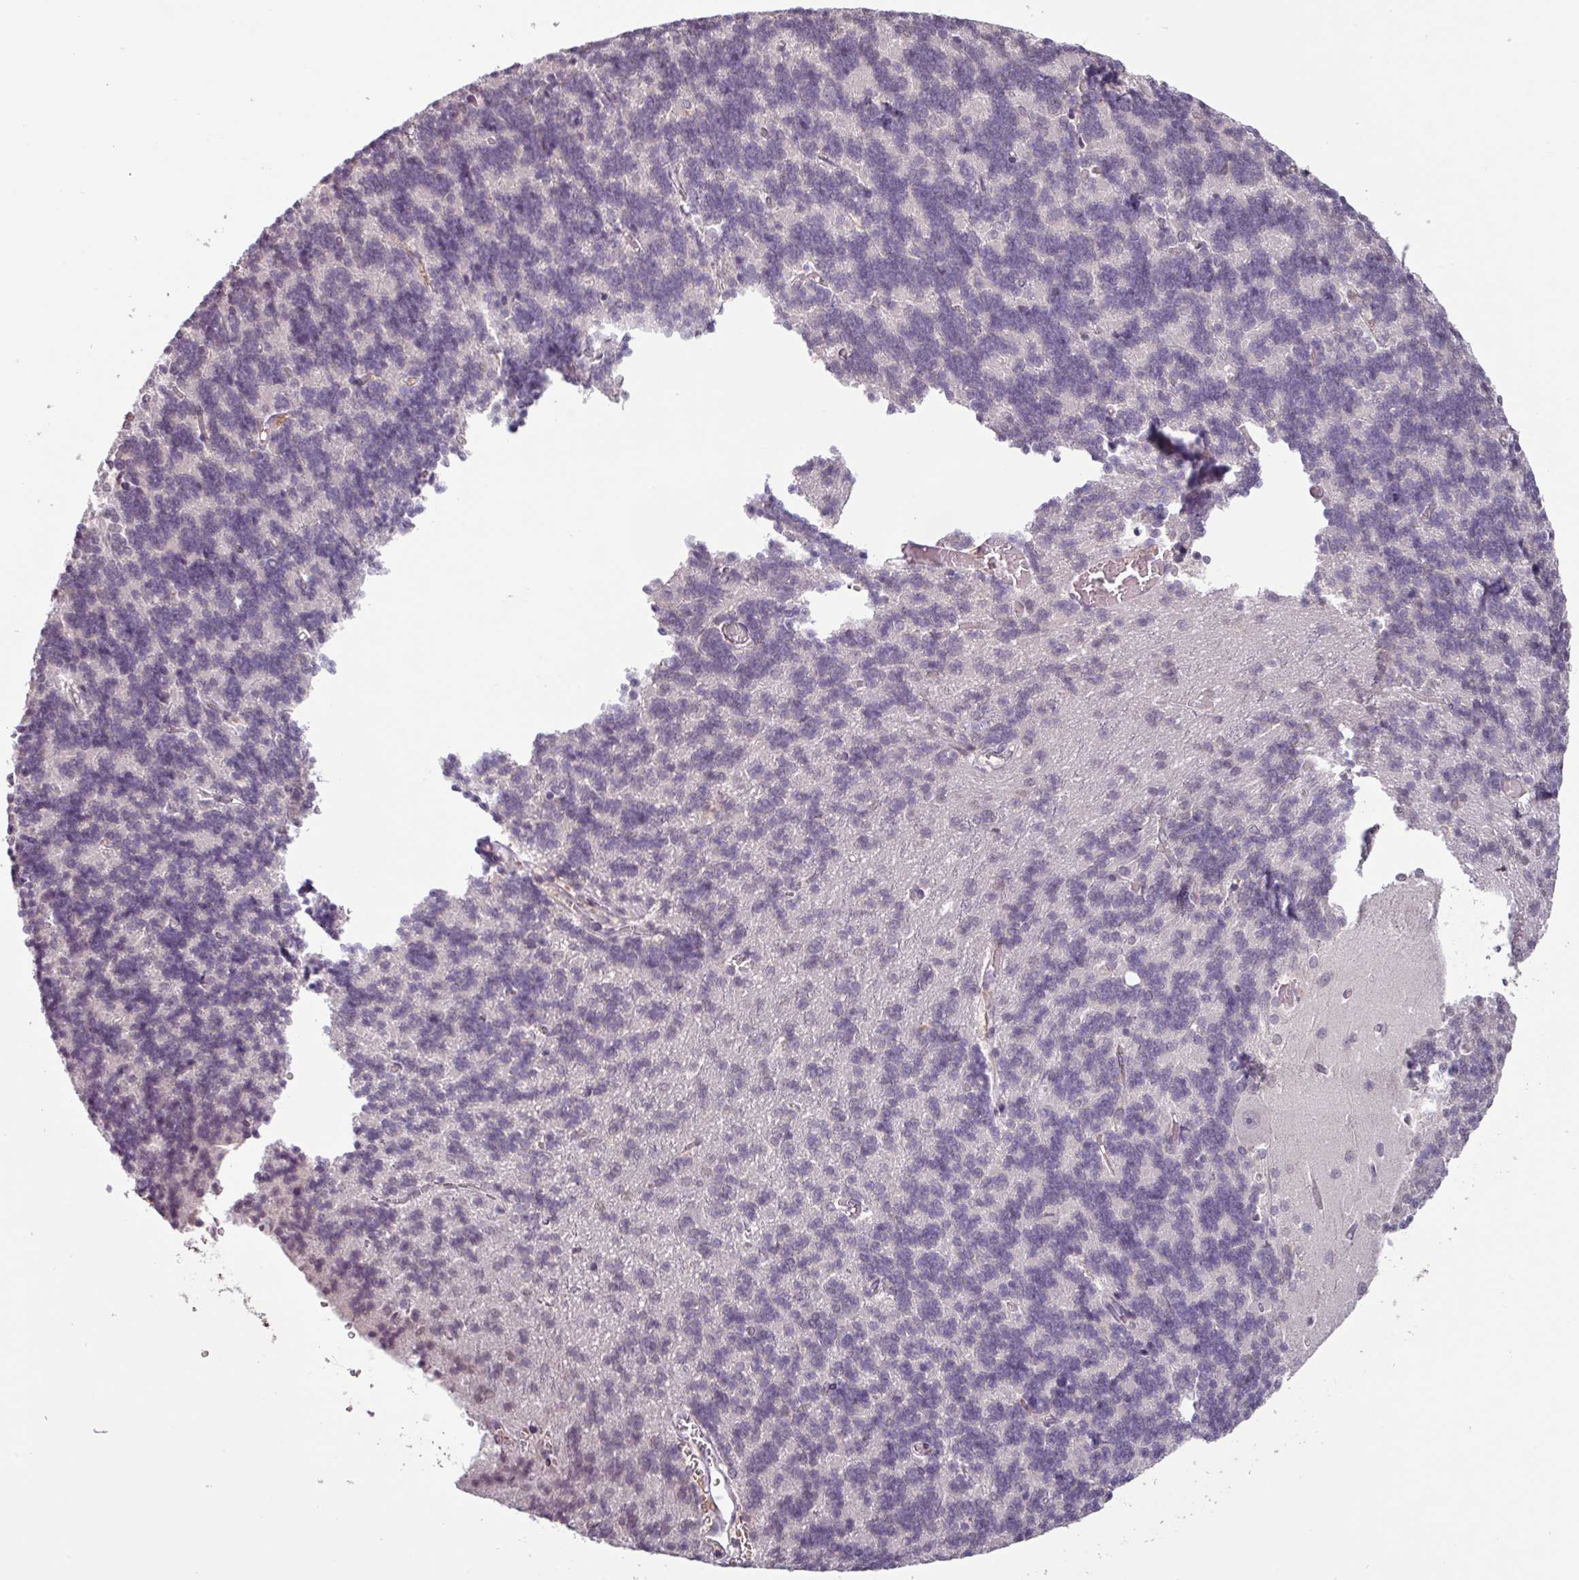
{"staining": {"intensity": "weak", "quantity": "<25%", "location": "nuclear"}, "tissue": "cerebellum", "cell_type": "Cells in granular layer", "image_type": "normal", "snomed": [{"axis": "morphology", "description": "Normal tissue, NOS"}, {"axis": "topography", "description": "Cerebellum"}], "caption": "Immunohistochemistry image of normal cerebellum stained for a protein (brown), which displays no expression in cells in granular layer. (Stains: DAB immunohistochemistry with hematoxylin counter stain, Microscopy: brightfield microscopy at high magnification).", "gene": "SLC5A10", "patient": {"sex": "male", "age": 37}}